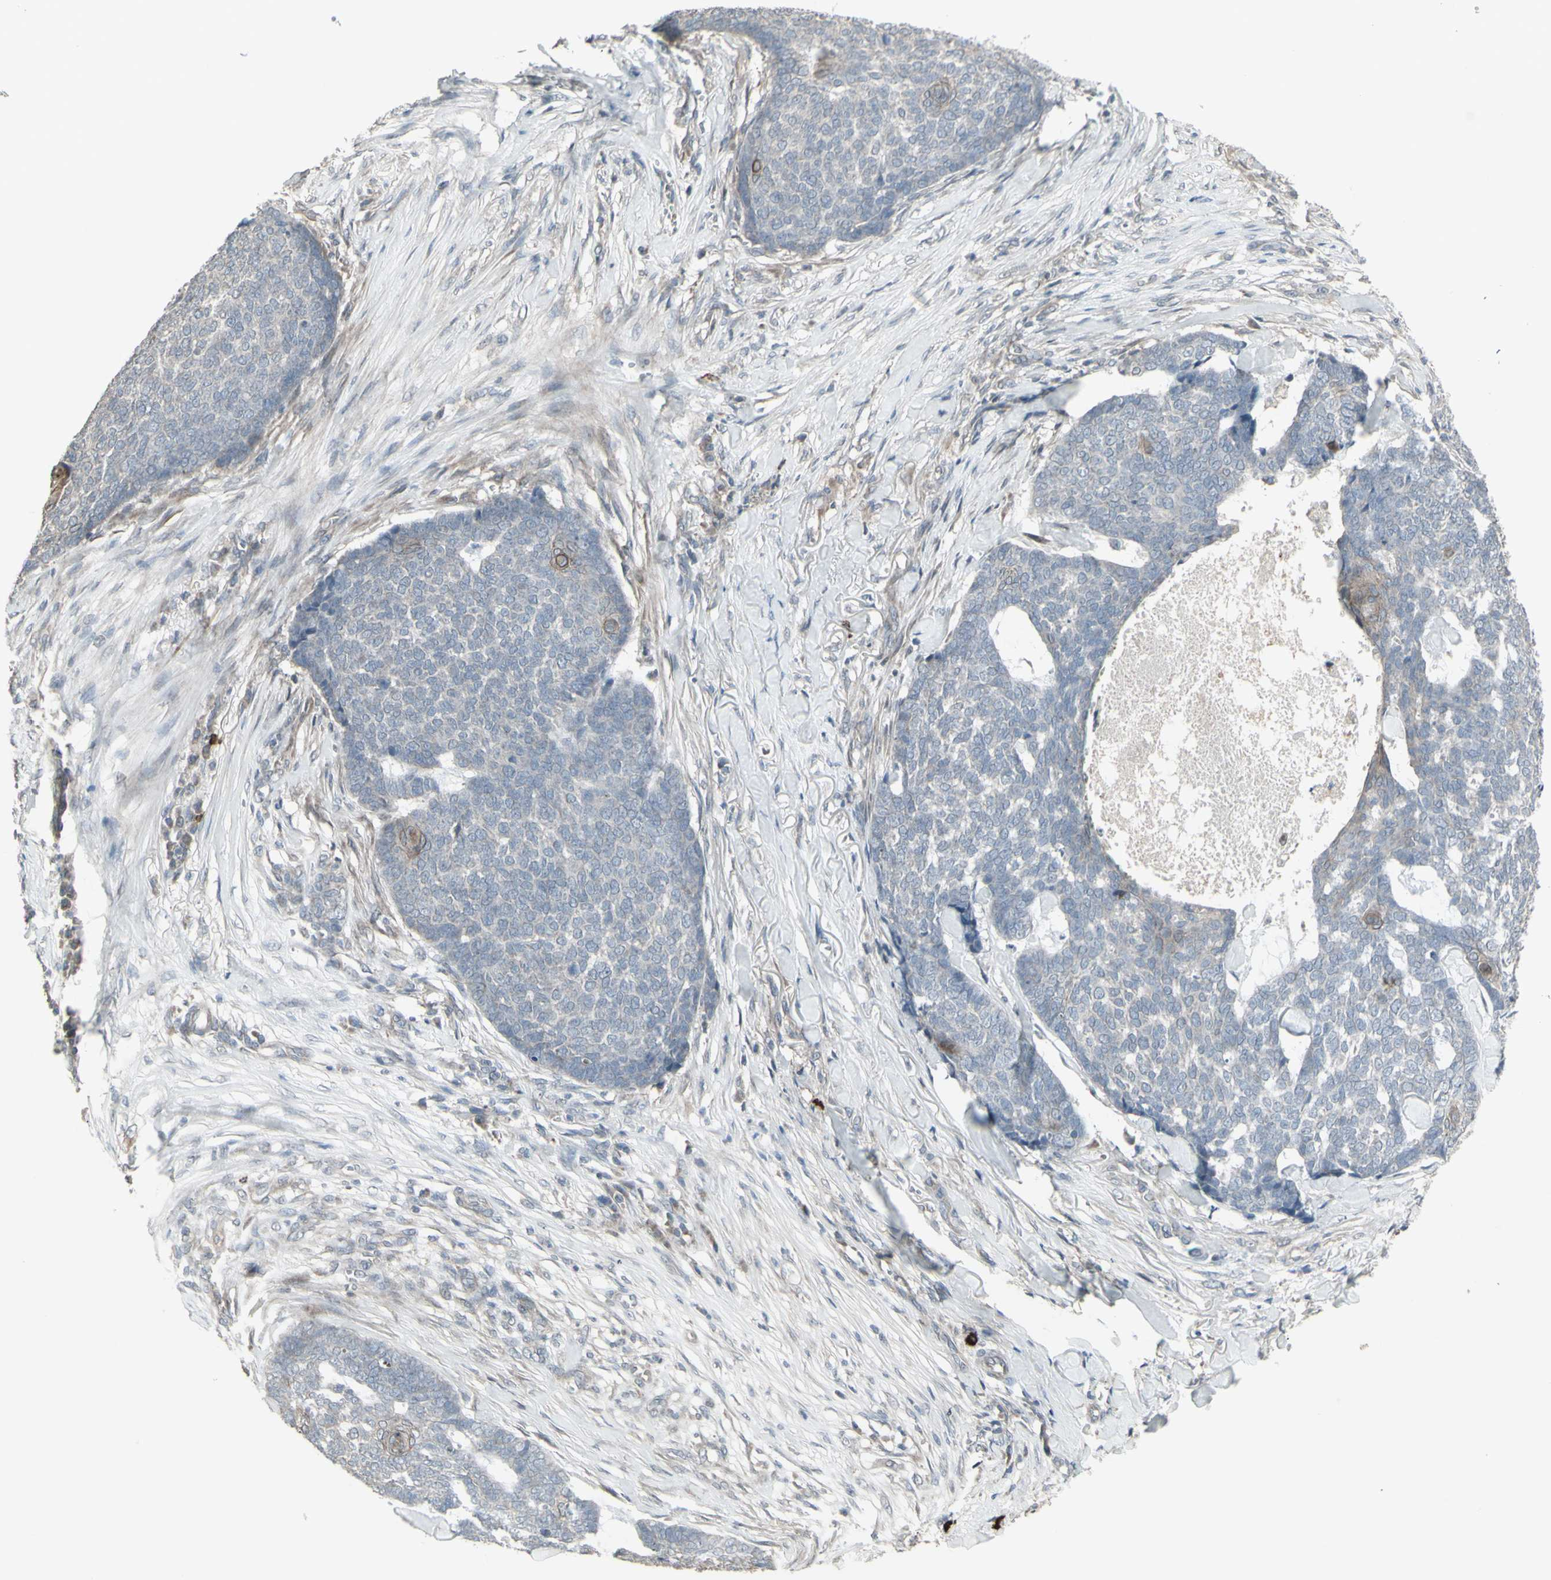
{"staining": {"intensity": "weak", "quantity": ">75%", "location": "cytoplasmic/membranous"}, "tissue": "skin cancer", "cell_type": "Tumor cells", "image_type": "cancer", "snomed": [{"axis": "morphology", "description": "Basal cell carcinoma"}, {"axis": "topography", "description": "Skin"}], "caption": "Human basal cell carcinoma (skin) stained for a protein (brown) shows weak cytoplasmic/membranous positive positivity in approximately >75% of tumor cells.", "gene": "GRAMD1B", "patient": {"sex": "male", "age": 84}}